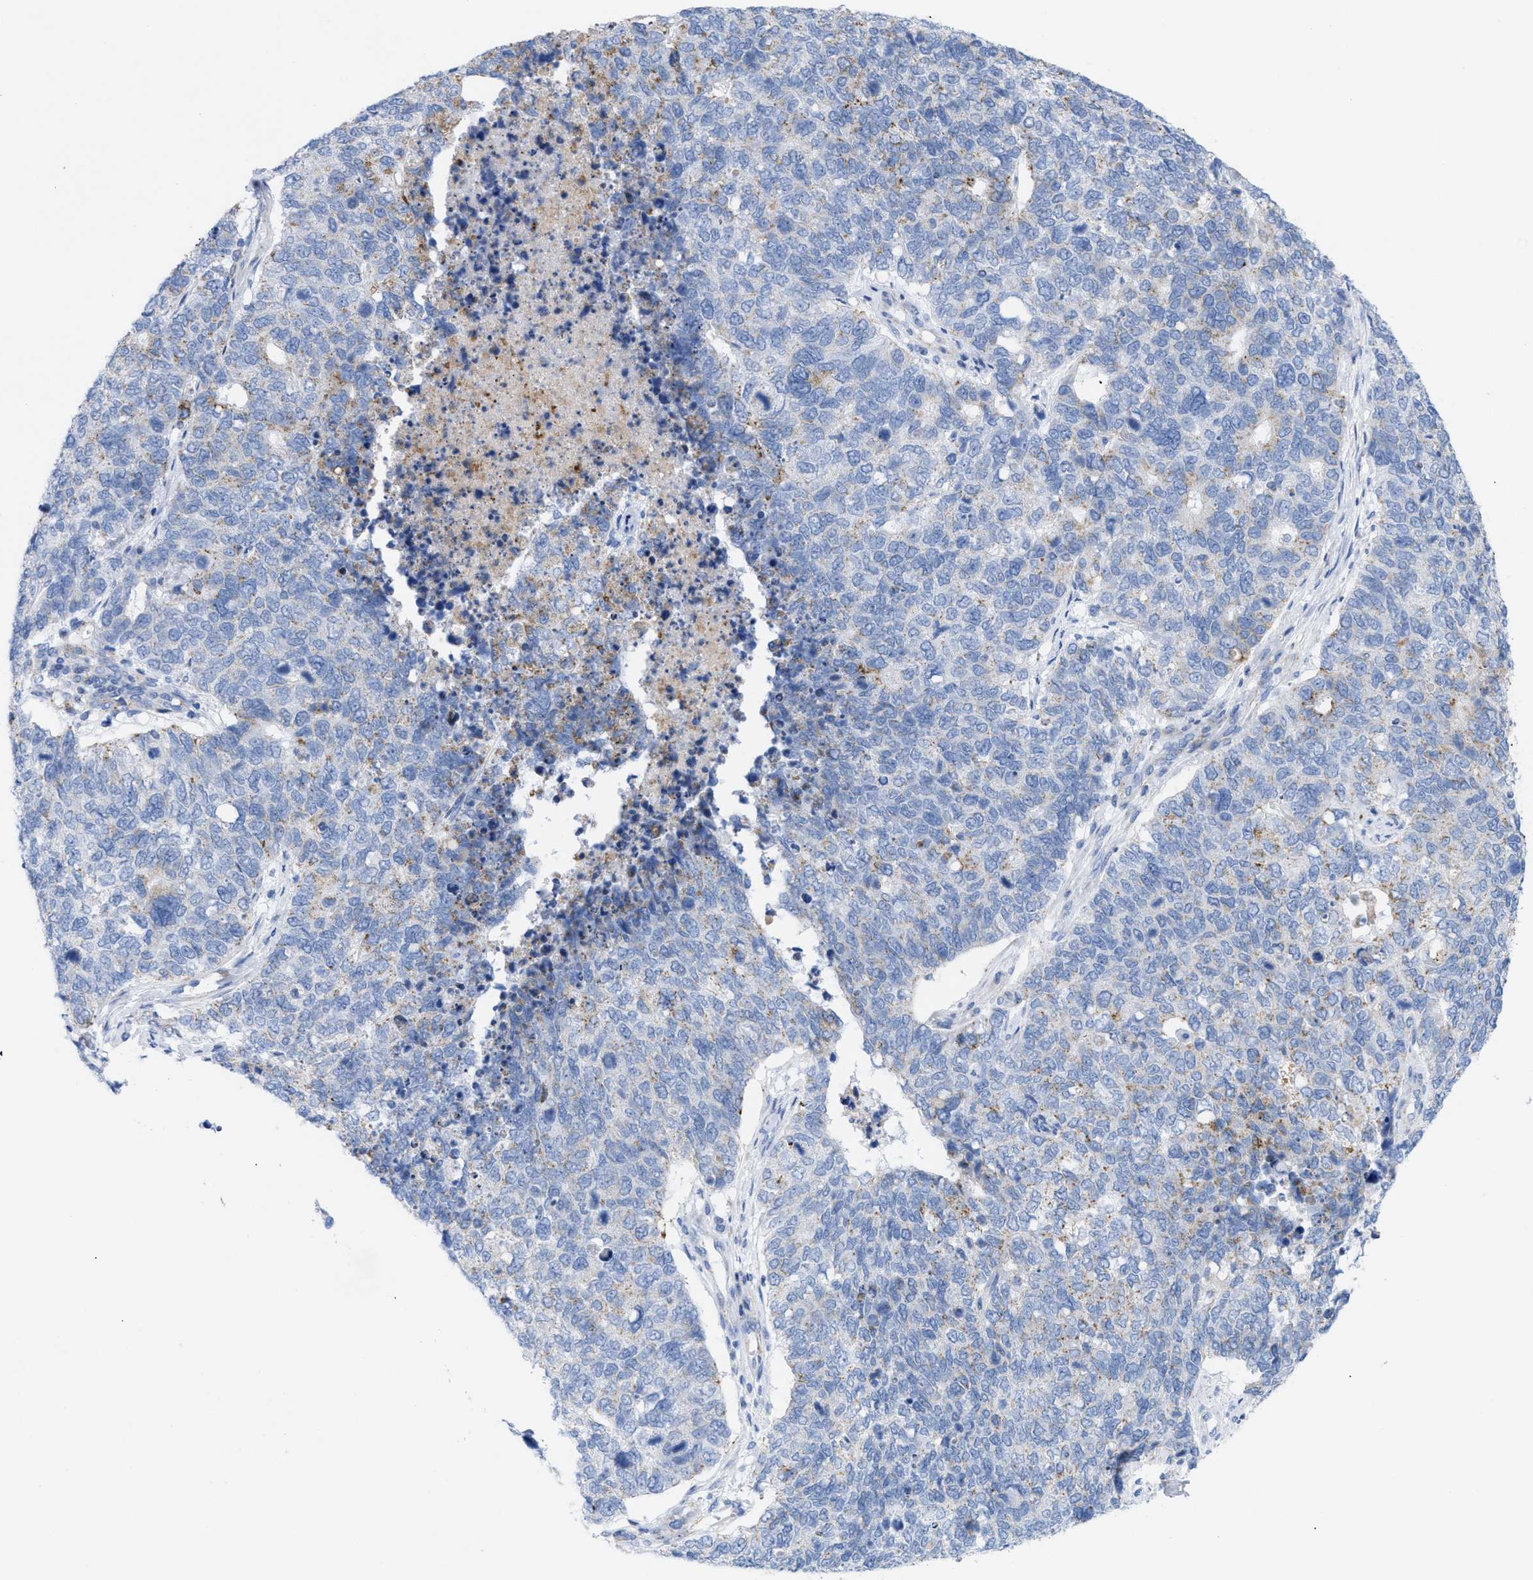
{"staining": {"intensity": "moderate", "quantity": "25%-75%", "location": "cytoplasmic/membranous"}, "tissue": "cervical cancer", "cell_type": "Tumor cells", "image_type": "cancer", "snomed": [{"axis": "morphology", "description": "Squamous cell carcinoma, NOS"}, {"axis": "topography", "description": "Cervix"}], "caption": "Approximately 25%-75% of tumor cells in cervical cancer (squamous cell carcinoma) exhibit moderate cytoplasmic/membranous protein positivity as visualized by brown immunohistochemical staining.", "gene": "DRAM2", "patient": {"sex": "female", "age": 63}}